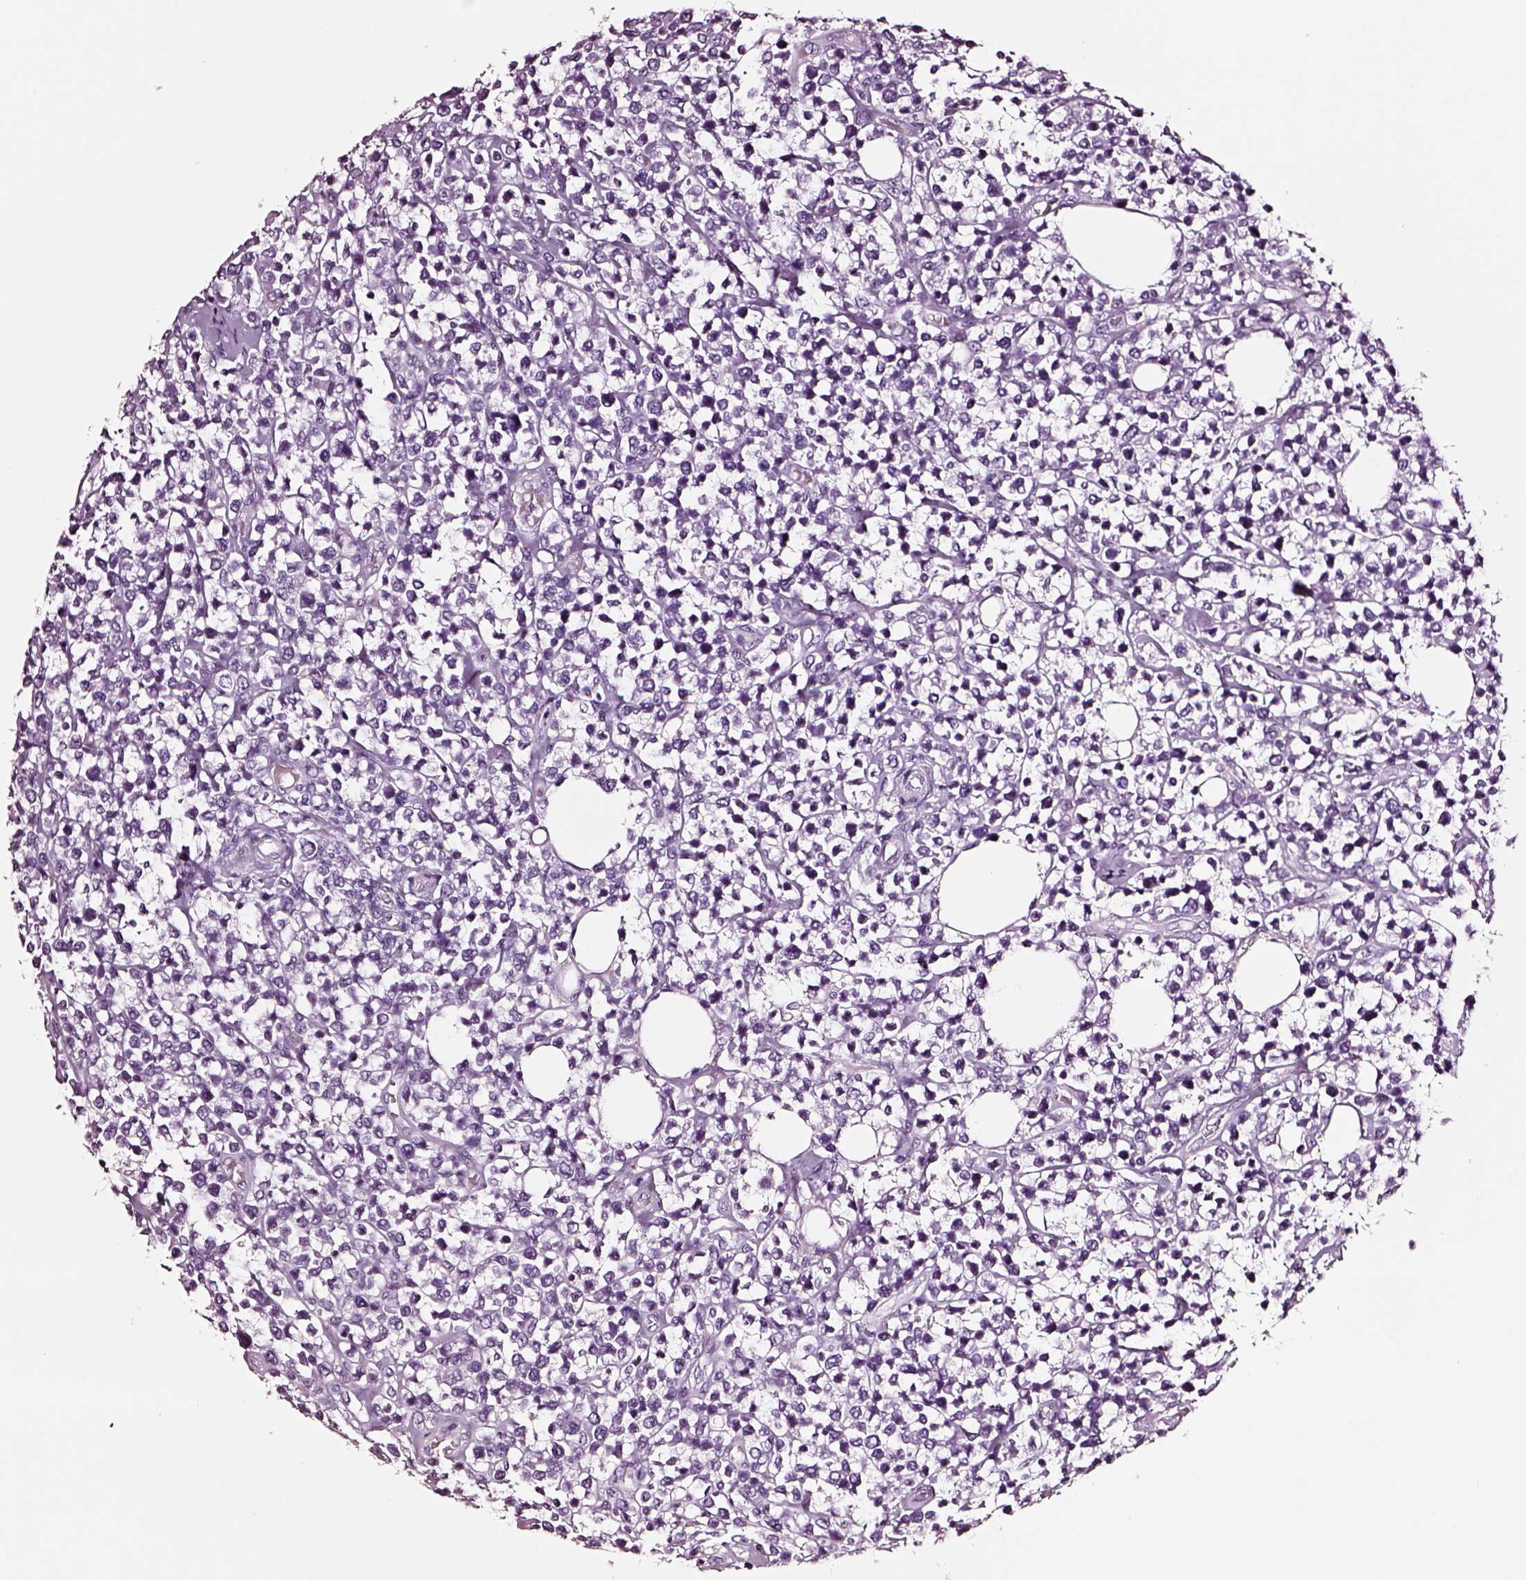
{"staining": {"intensity": "negative", "quantity": "none", "location": "none"}, "tissue": "lymphoma", "cell_type": "Tumor cells", "image_type": "cancer", "snomed": [{"axis": "morphology", "description": "Malignant lymphoma, non-Hodgkin's type, High grade"}, {"axis": "topography", "description": "Soft tissue"}], "caption": "Immunohistochemistry (IHC) of high-grade malignant lymphoma, non-Hodgkin's type demonstrates no expression in tumor cells.", "gene": "DPEP1", "patient": {"sex": "female", "age": 56}}